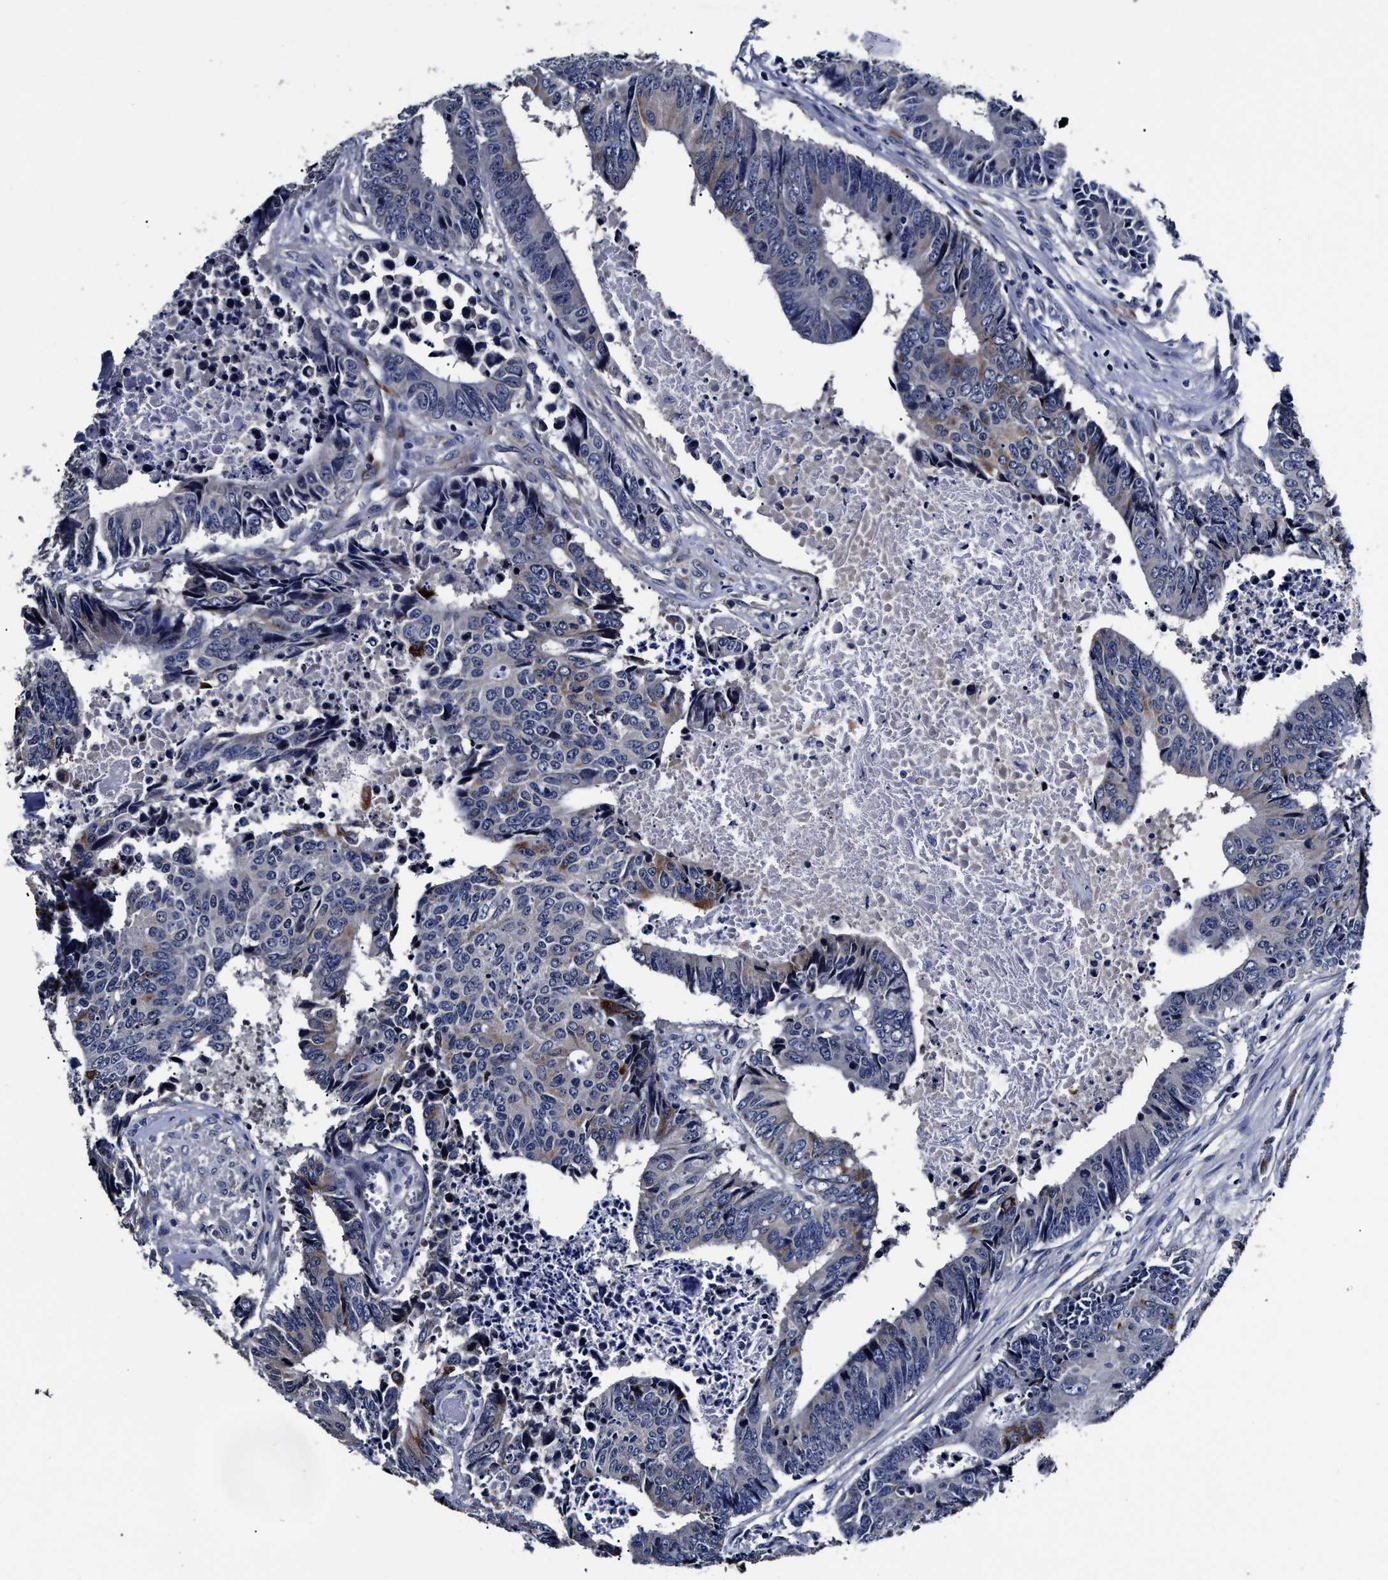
{"staining": {"intensity": "weak", "quantity": "<25%", "location": "cytoplasmic/membranous"}, "tissue": "colorectal cancer", "cell_type": "Tumor cells", "image_type": "cancer", "snomed": [{"axis": "morphology", "description": "Adenocarcinoma, NOS"}, {"axis": "topography", "description": "Rectum"}], "caption": "Immunohistochemical staining of adenocarcinoma (colorectal) exhibits no significant staining in tumor cells.", "gene": "OLFML2A", "patient": {"sex": "male", "age": 84}}